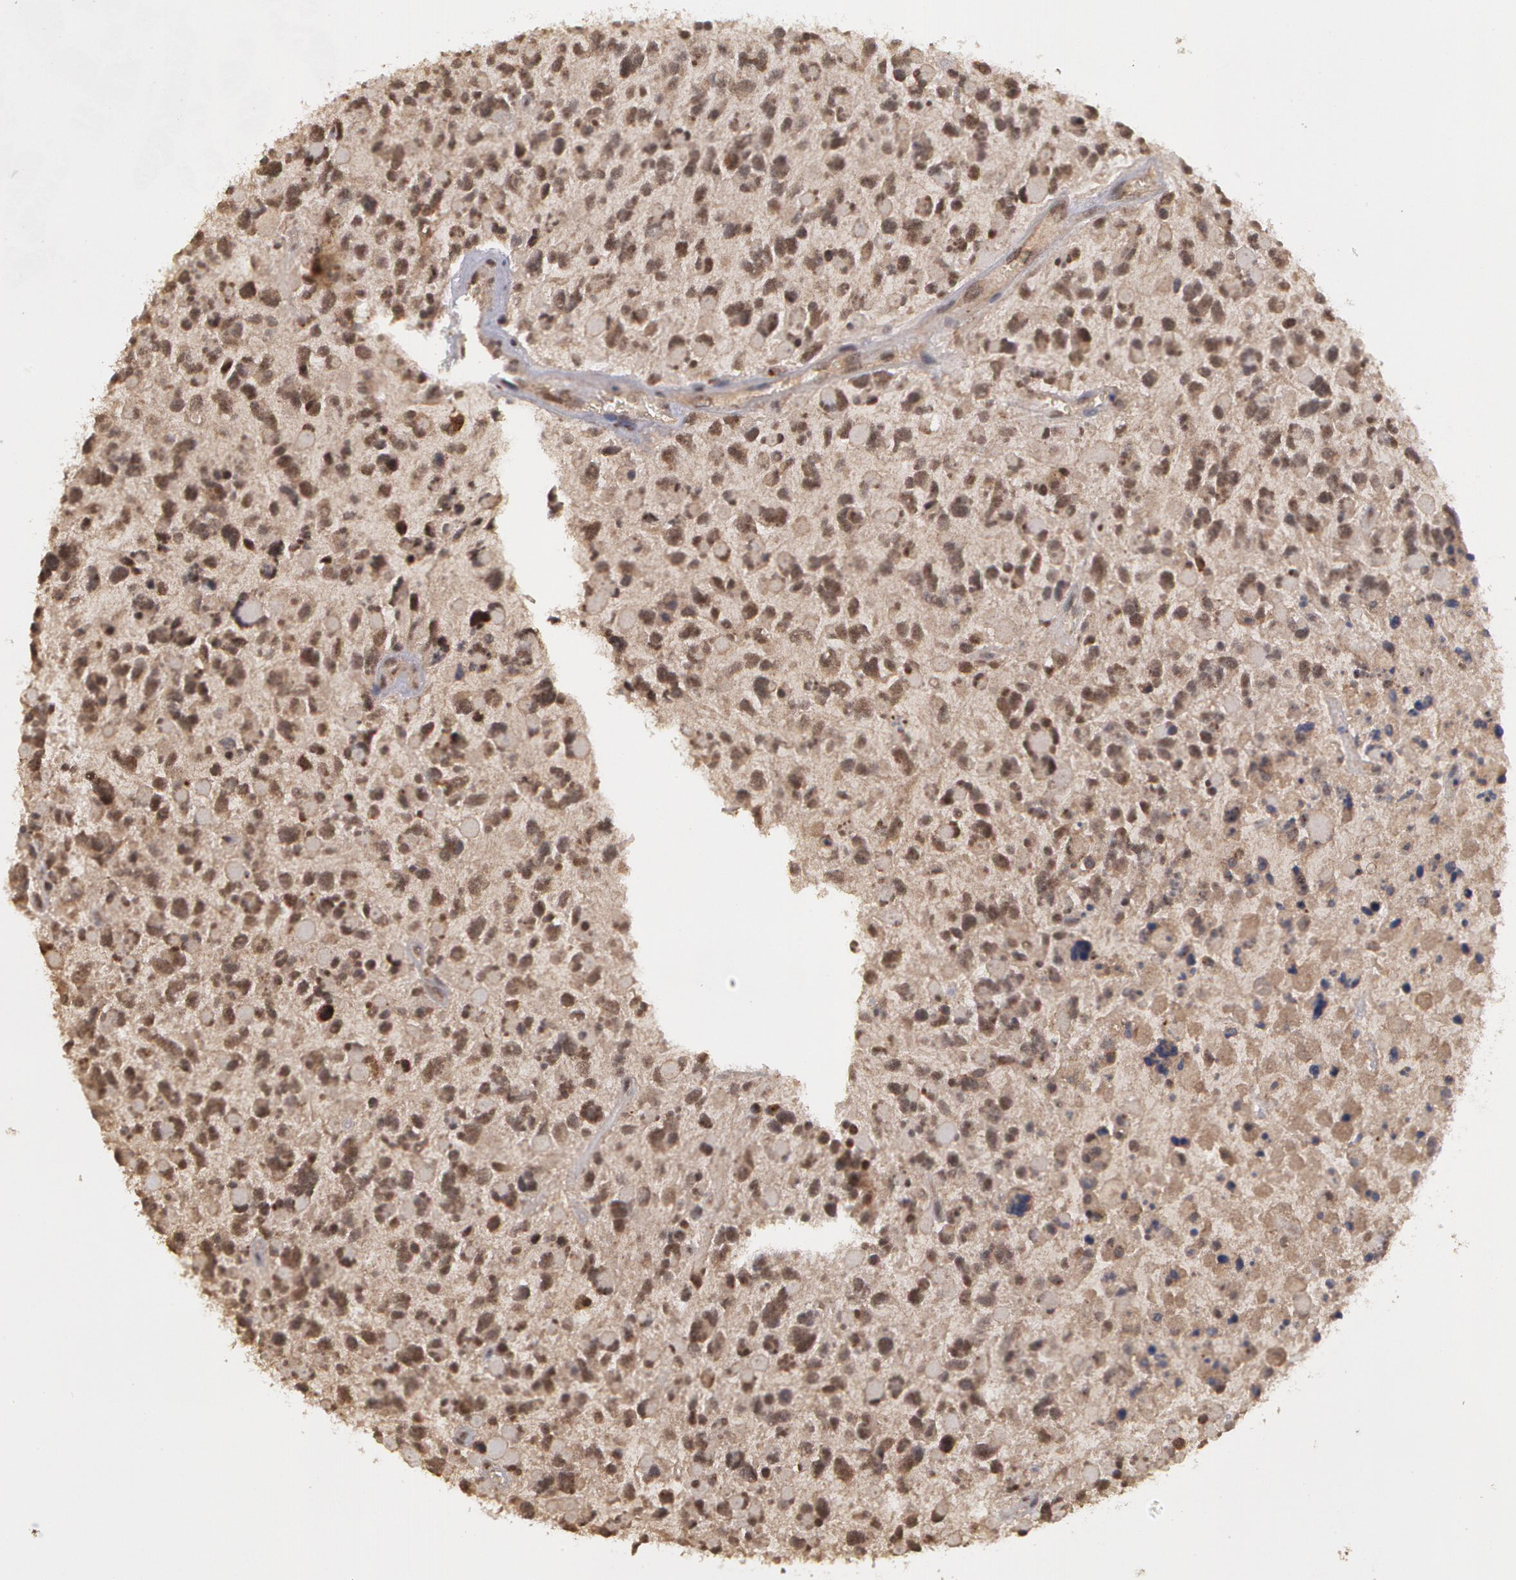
{"staining": {"intensity": "moderate", "quantity": "25%-75%", "location": "nuclear"}, "tissue": "glioma", "cell_type": "Tumor cells", "image_type": "cancer", "snomed": [{"axis": "morphology", "description": "Glioma, malignant, High grade"}, {"axis": "topography", "description": "Brain"}], "caption": "The micrograph displays immunohistochemical staining of high-grade glioma (malignant). There is moderate nuclear staining is present in about 25%-75% of tumor cells. Using DAB (brown) and hematoxylin (blue) stains, captured at high magnification using brightfield microscopy.", "gene": "GLIS1", "patient": {"sex": "female", "age": 37}}